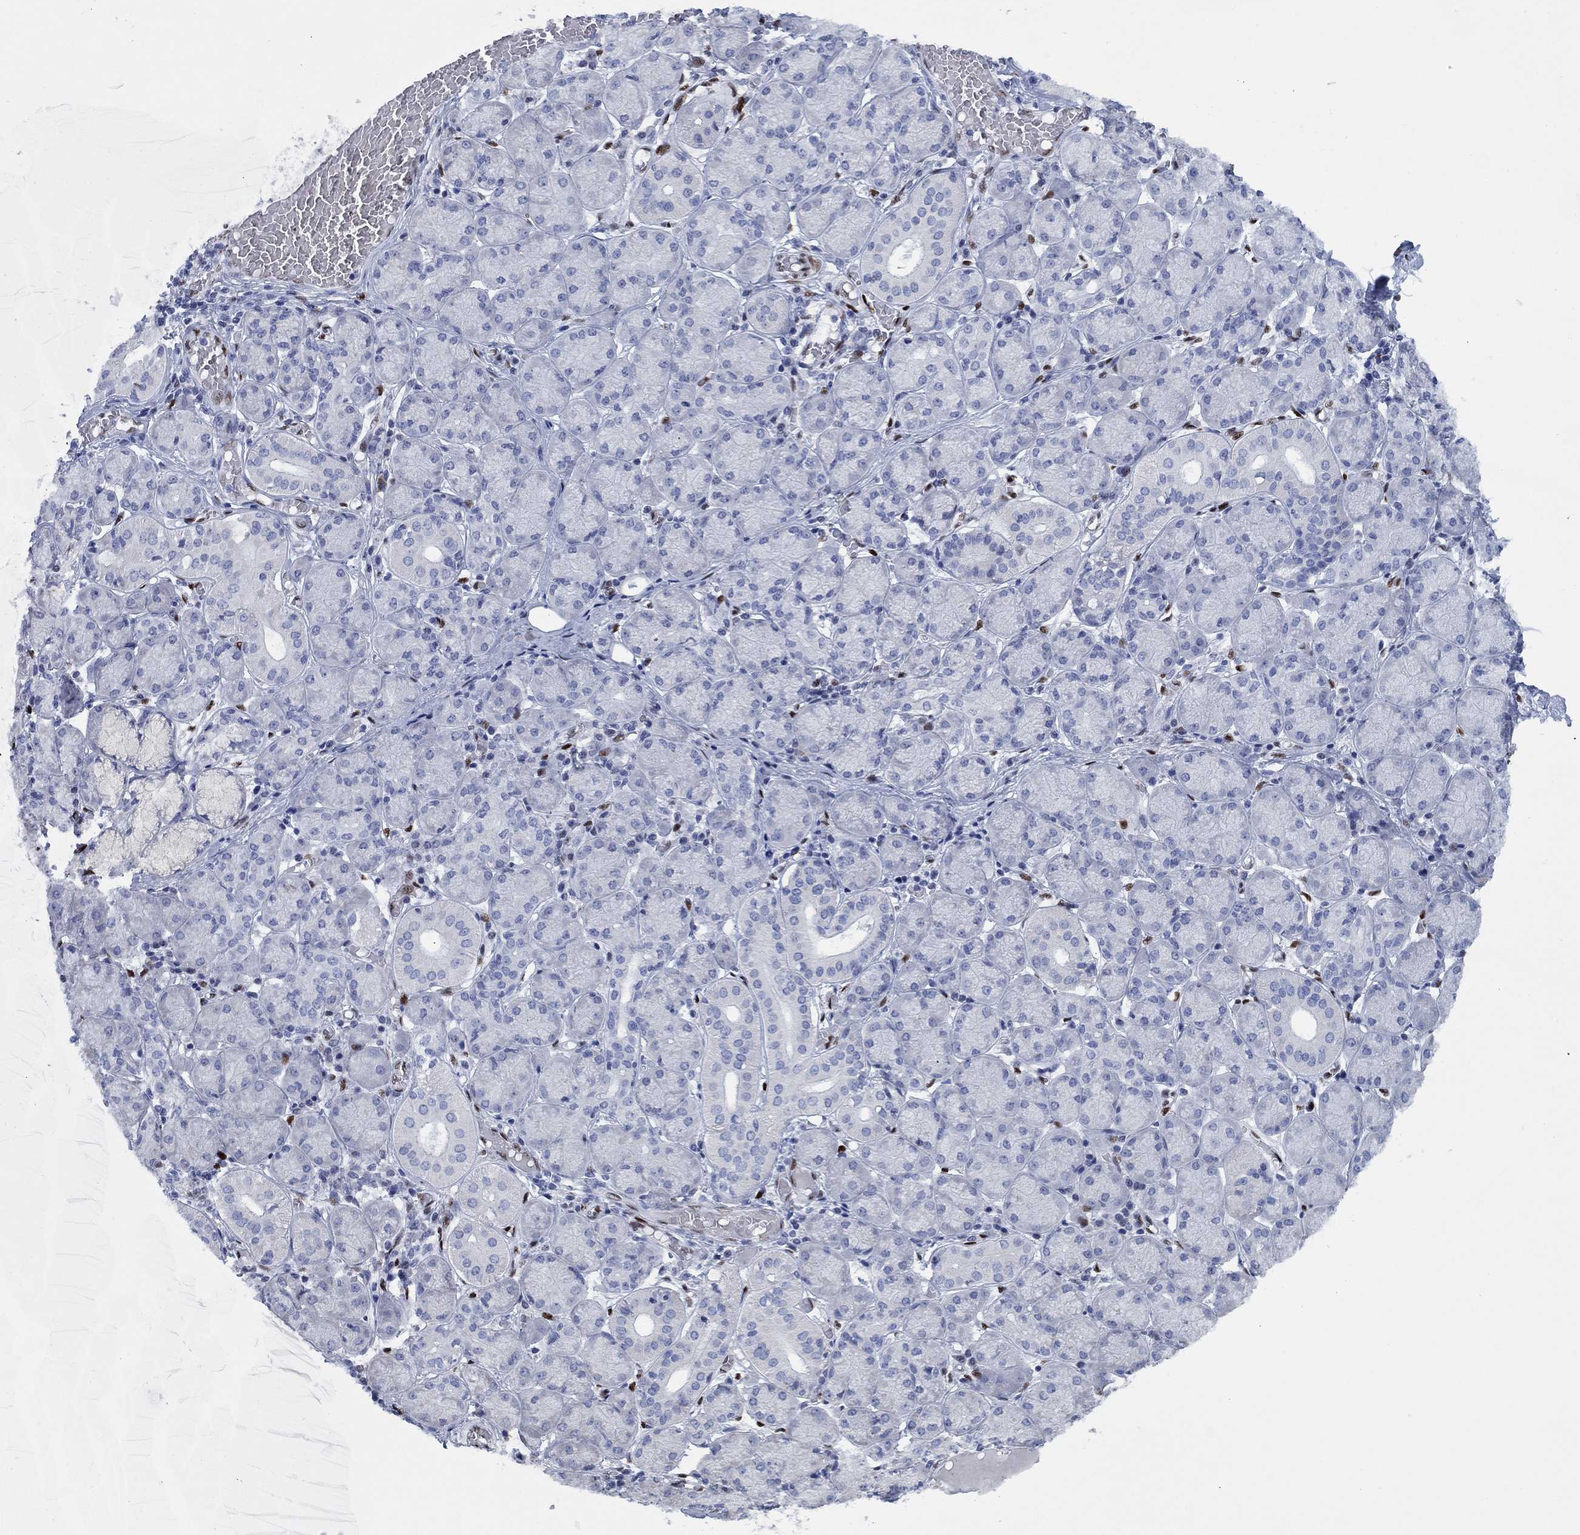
{"staining": {"intensity": "negative", "quantity": "none", "location": "none"}, "tissue": "salivary gland", "cell_type": "Glandular cells", "image_type": "normal", "snomed": [{"axis": "morphology", "description": "Normal tissue, NOS"}, {"axis": "topography", "description": "Salivary gland"}, {"axis": "topography", "description": "Peripheral nerve tissue"}], "caption": "Immunohistochemical staining of unremarkable human salivary gland displays no significant positivity in glandular cells.", "gene": "ZEB1", "patient": {"sex": "female", "age": 24}}